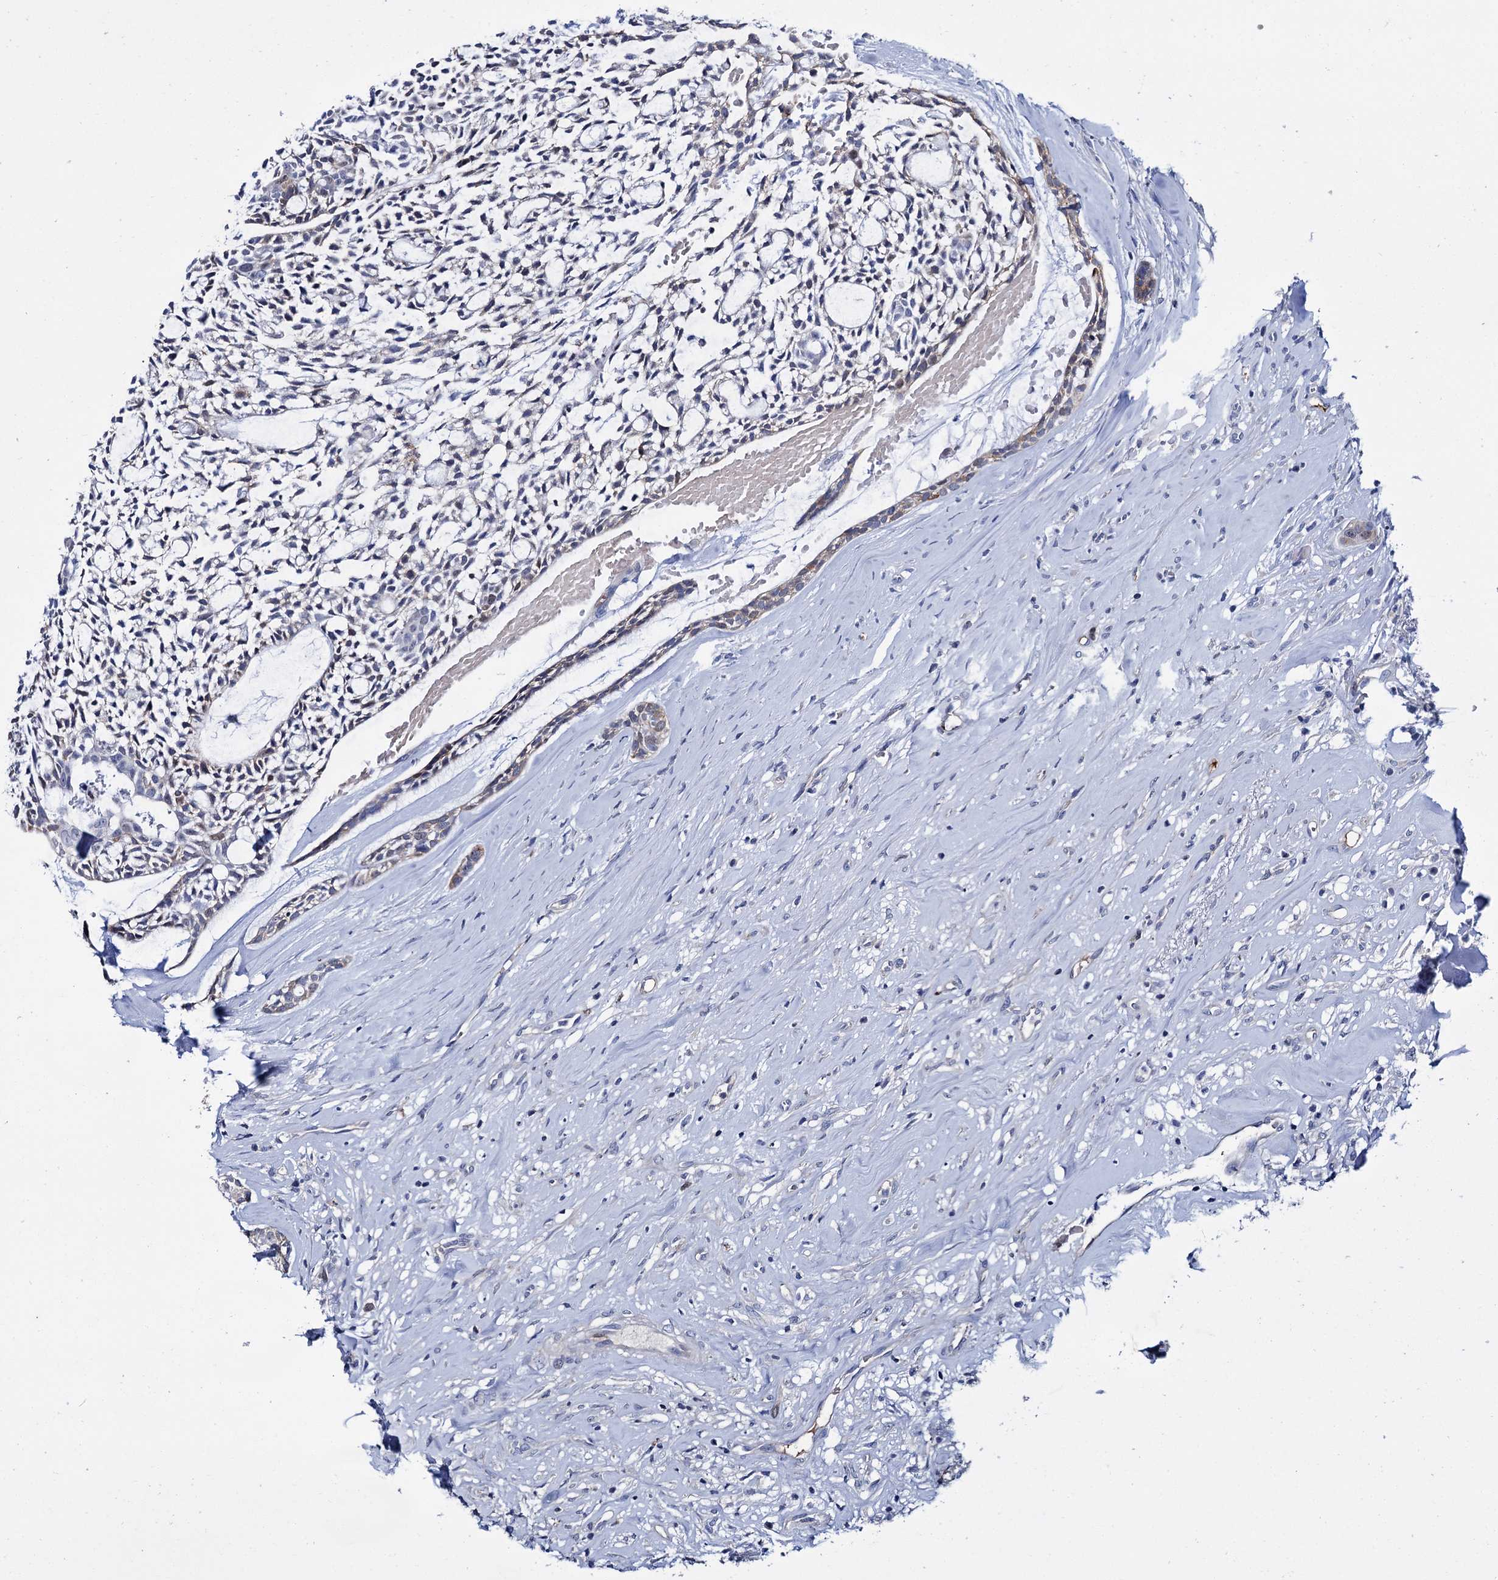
{"staining": {"intensity": "negative", "quantity": "none", "location": "none"}, "tissue": "head and neck cancer", "cell_type": "Tumor cells", "image_type": "cancer", "snomed": [{"axis": "morphology", "description": "Adenocarcinoma, NOS"}, {"axis": "topography", "description": "Subcutis"}, {"axis": "topography", "description": "Head-Neck"}], "caption": "Tumor cells are negative for protein expression in human head and neck adenocarcinoma.", "gene": "FAM111B", "patient": {"sex": "female", "age": 73}}